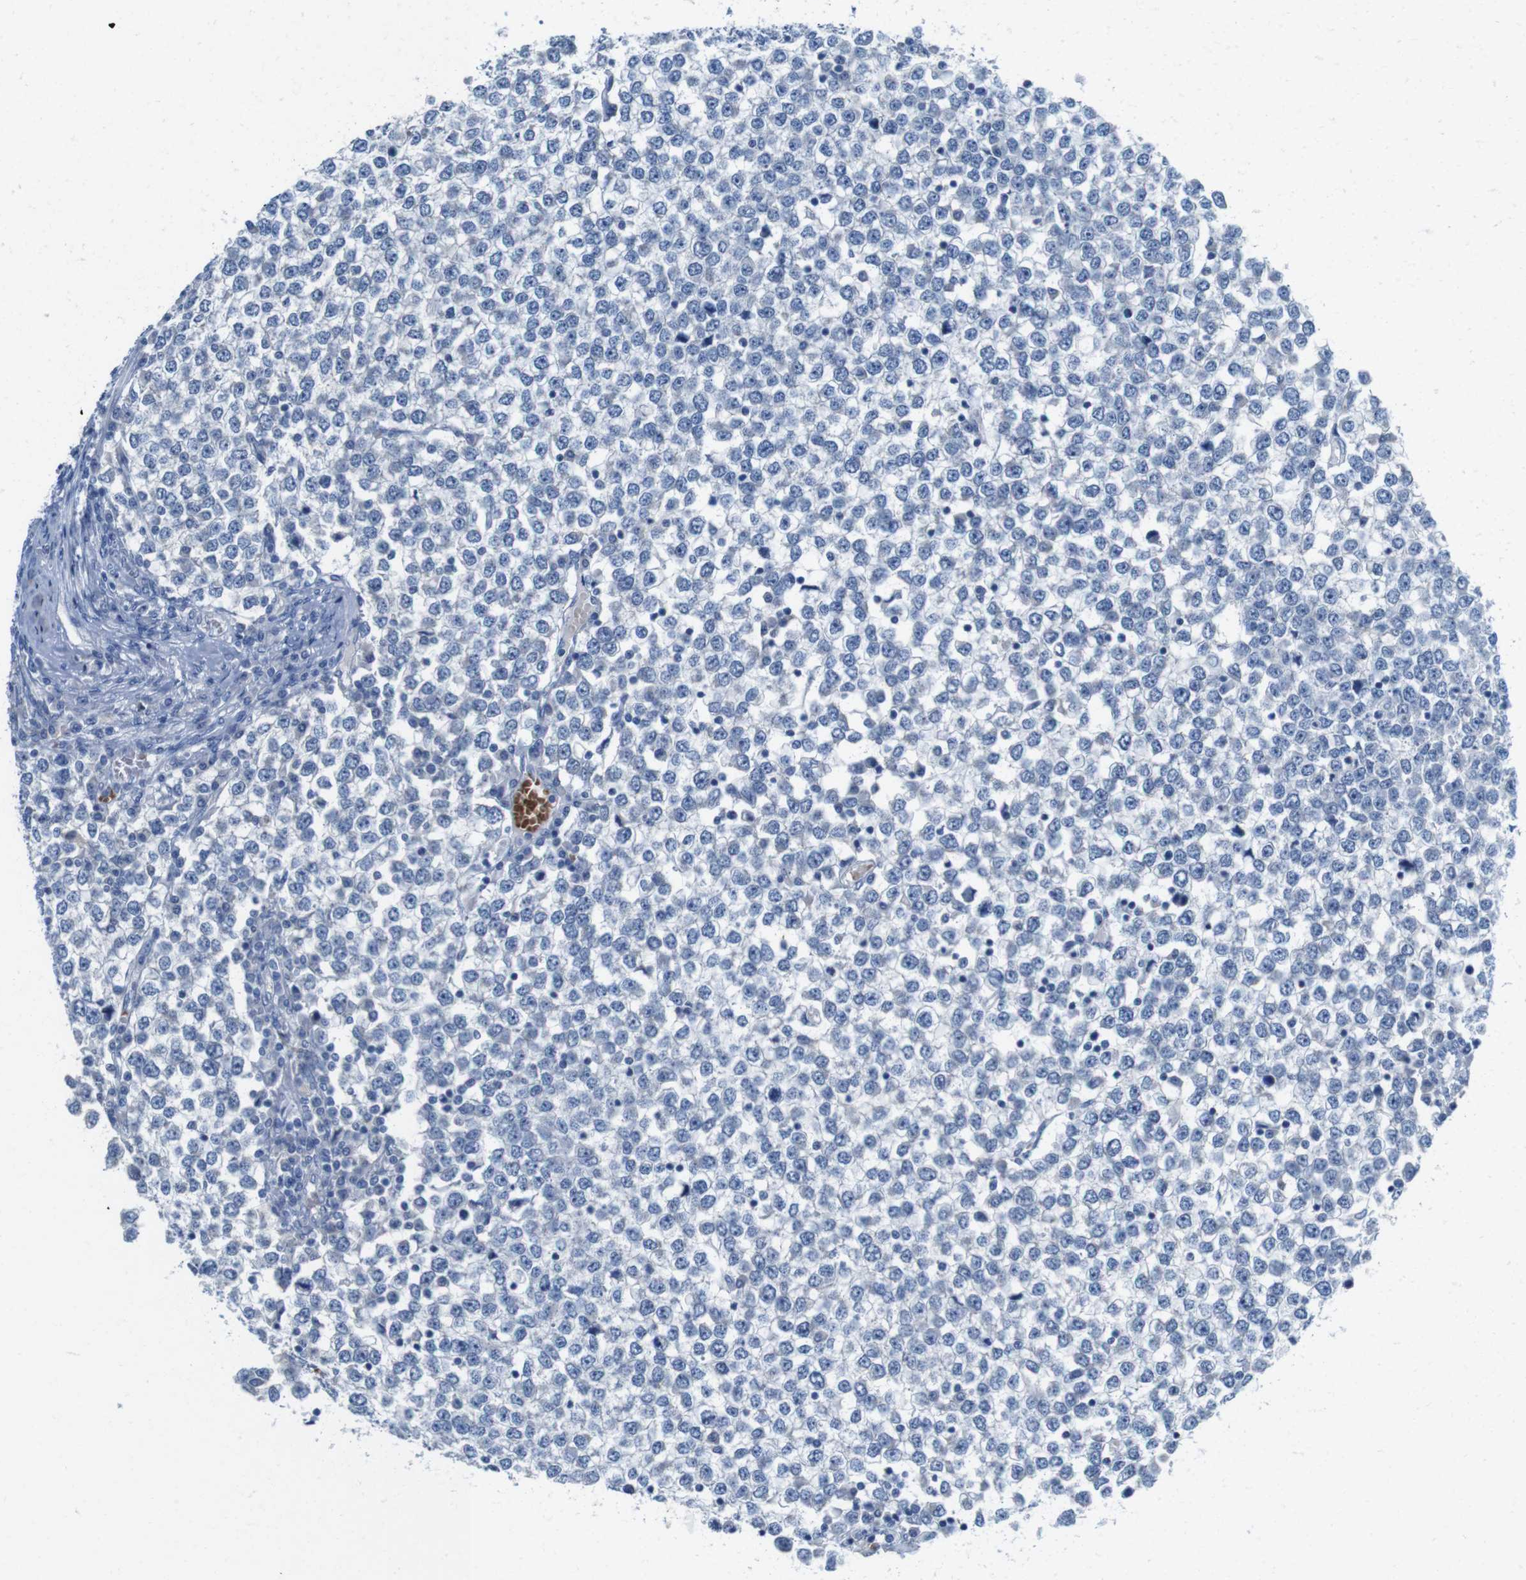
{"staining": {"intensity": "negative", "quantity": "none", "location": "none"}, "tissue": "testis cancer", "cell_type": "Tumor cells", "image_type": "cancer", "snomed": [{"axis": "morphology", "description": "Seminoma, NOS"}, {"axis": "topography", "description": "Testis"}], "caption": "IHC of human testis seminoma shows no expression in tumor cells.", "gene": "IGSF8", "patient": {"sex": "male", "age": 65}}